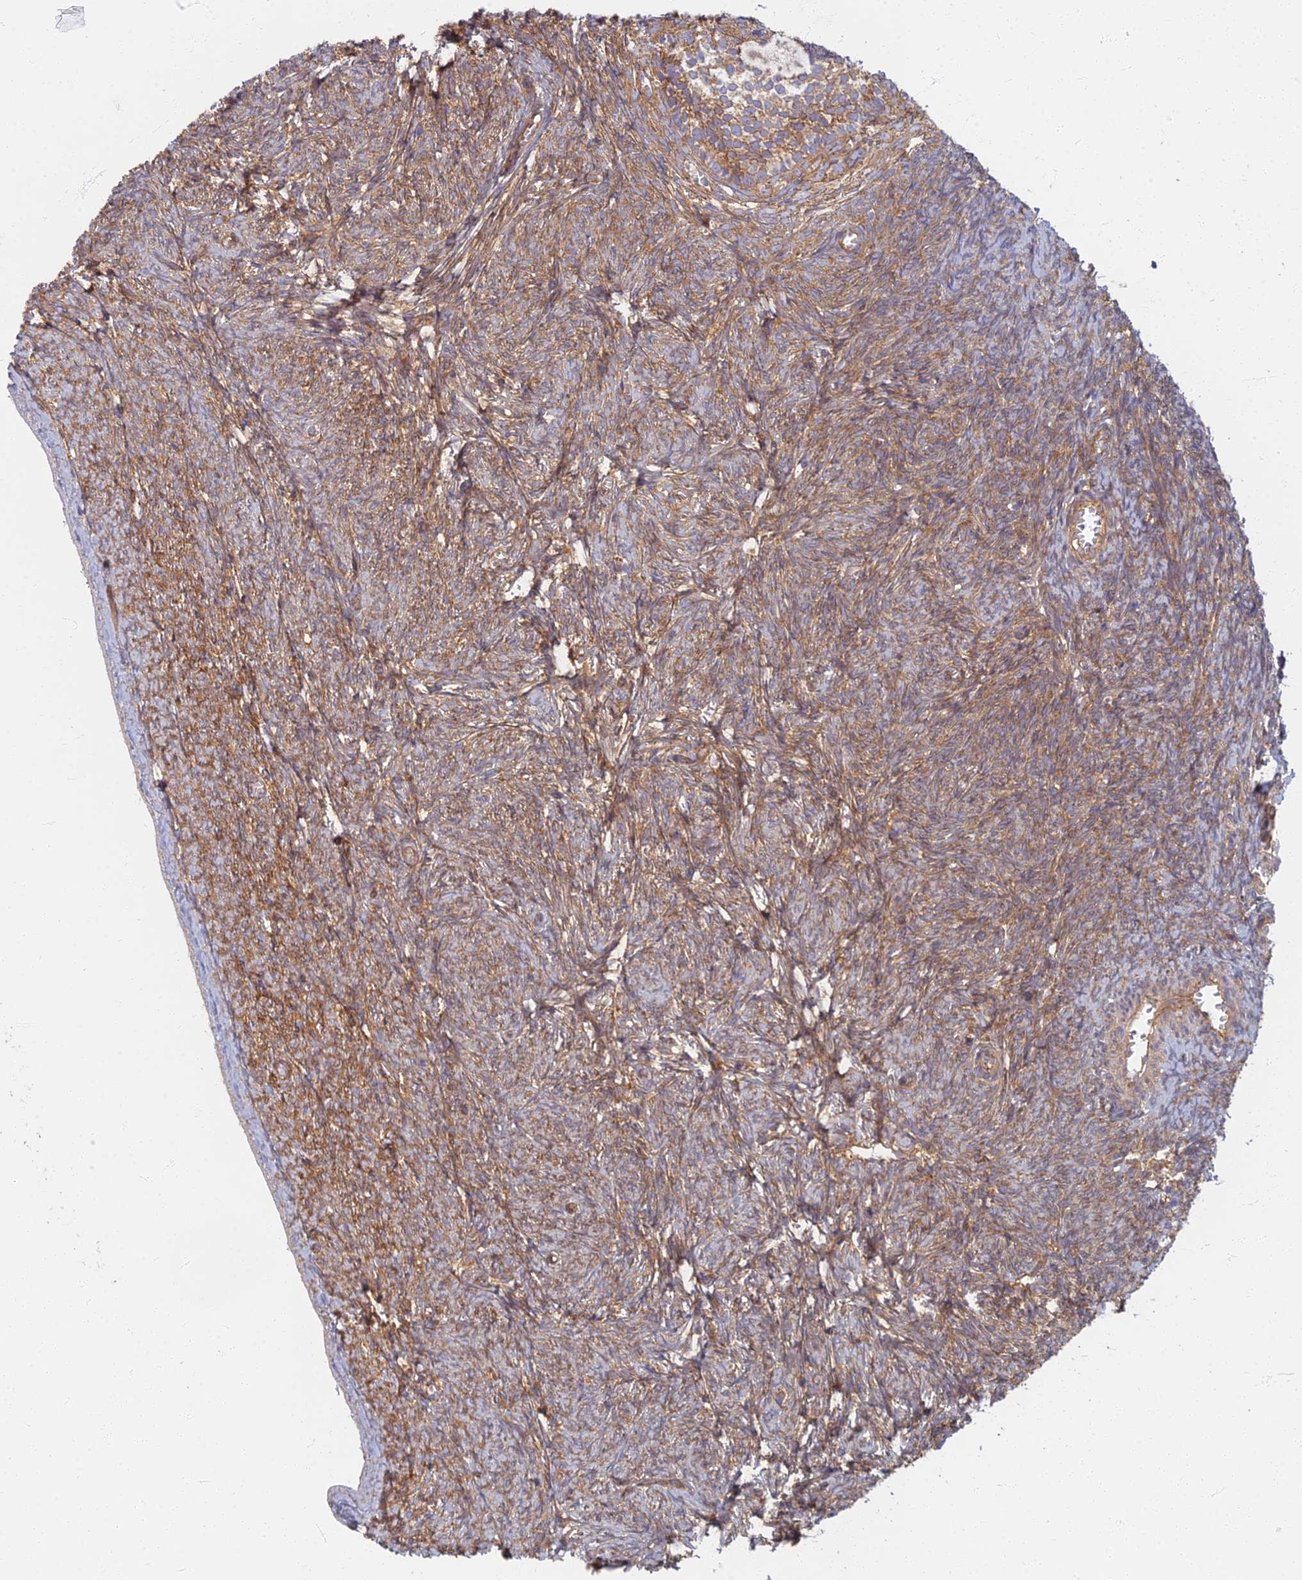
{"staining": {"intensity": "moderate", "quantity": ">75%", "location": "cytoplasmic/membranous"}, "tissue": "ovary", "cell_type": "Ovarian stroma cells", "image_type": "normal", "snomed": [{"axis": "morphology", "description": "Normal tissue, NOS"}, {"axis": "topography", "description": "Ovary"}], "caption": "High-magnification brightfield microscopy of unremarkable ovary stained with DAB (3,3'-diaminobenzidine) (brown) and counterstained with hematoxylin (blue). ovarian stroma cells exhibit moderate cytoplasmic/membranous expression is present in approximately>75% of cells. The protein of interest is stained brown, and the nuclei are stained in blue (DAB IHC with brightfield microscopy, high magnification).", "gene": "RBSN", "patient": {"sex": "female", "age": 44}}